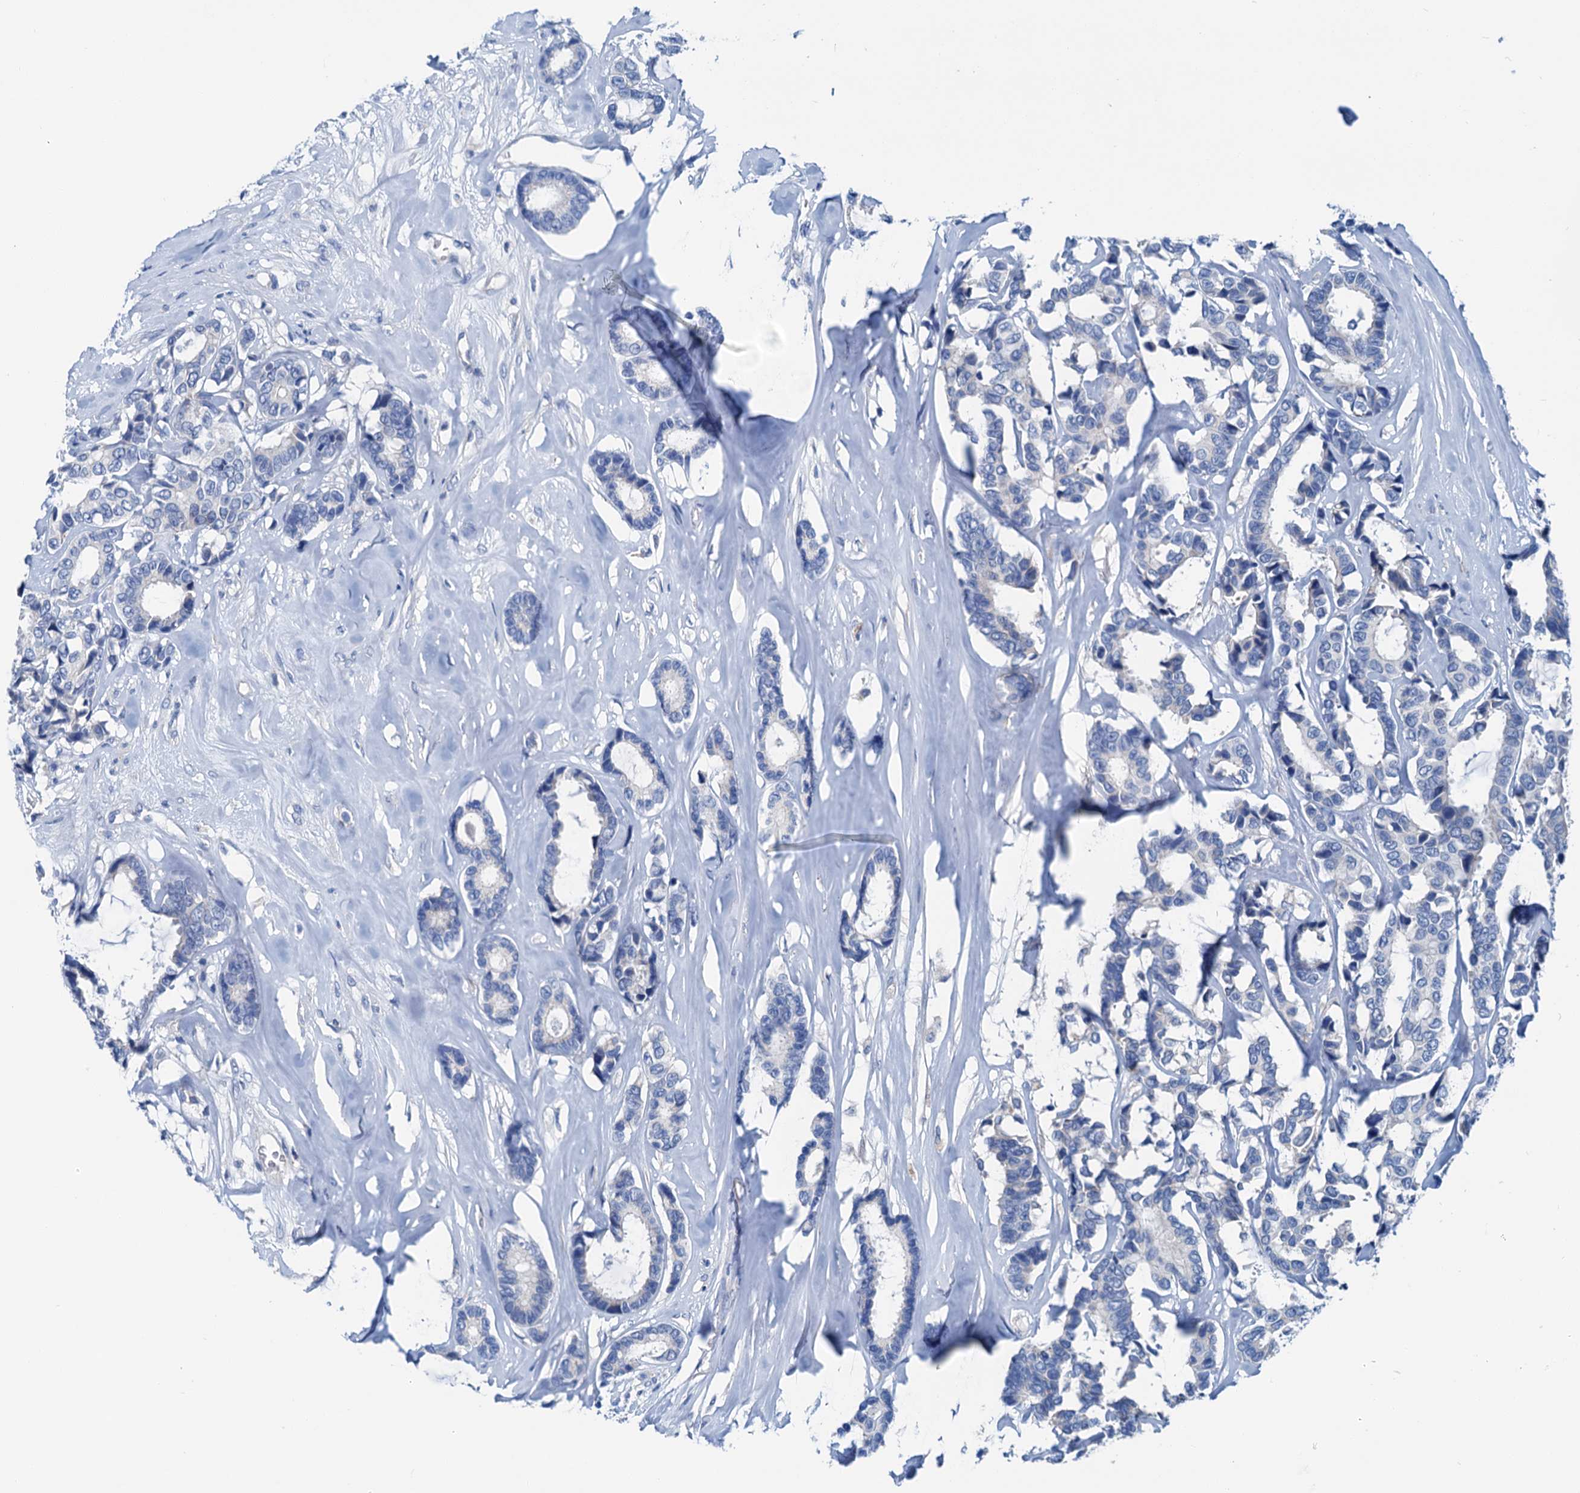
{"staining": {"intensity": "negative", "quantity": "none", "location": "none"}, "tissue": "breast cancer", "cell_type": "Tumor cells", "image_type": "cancer", "snomed": [{"axis": "morphology", "description": "Duct carcinoma"}, {"axis": "topography", "description": "Breast"}], "caption": "Tumor cells show no significant positivity in breast cancer (infiltrating ductal carcinoma).", "gene": "KNDC1", "patient": {"sex": "female", "age": 87}}